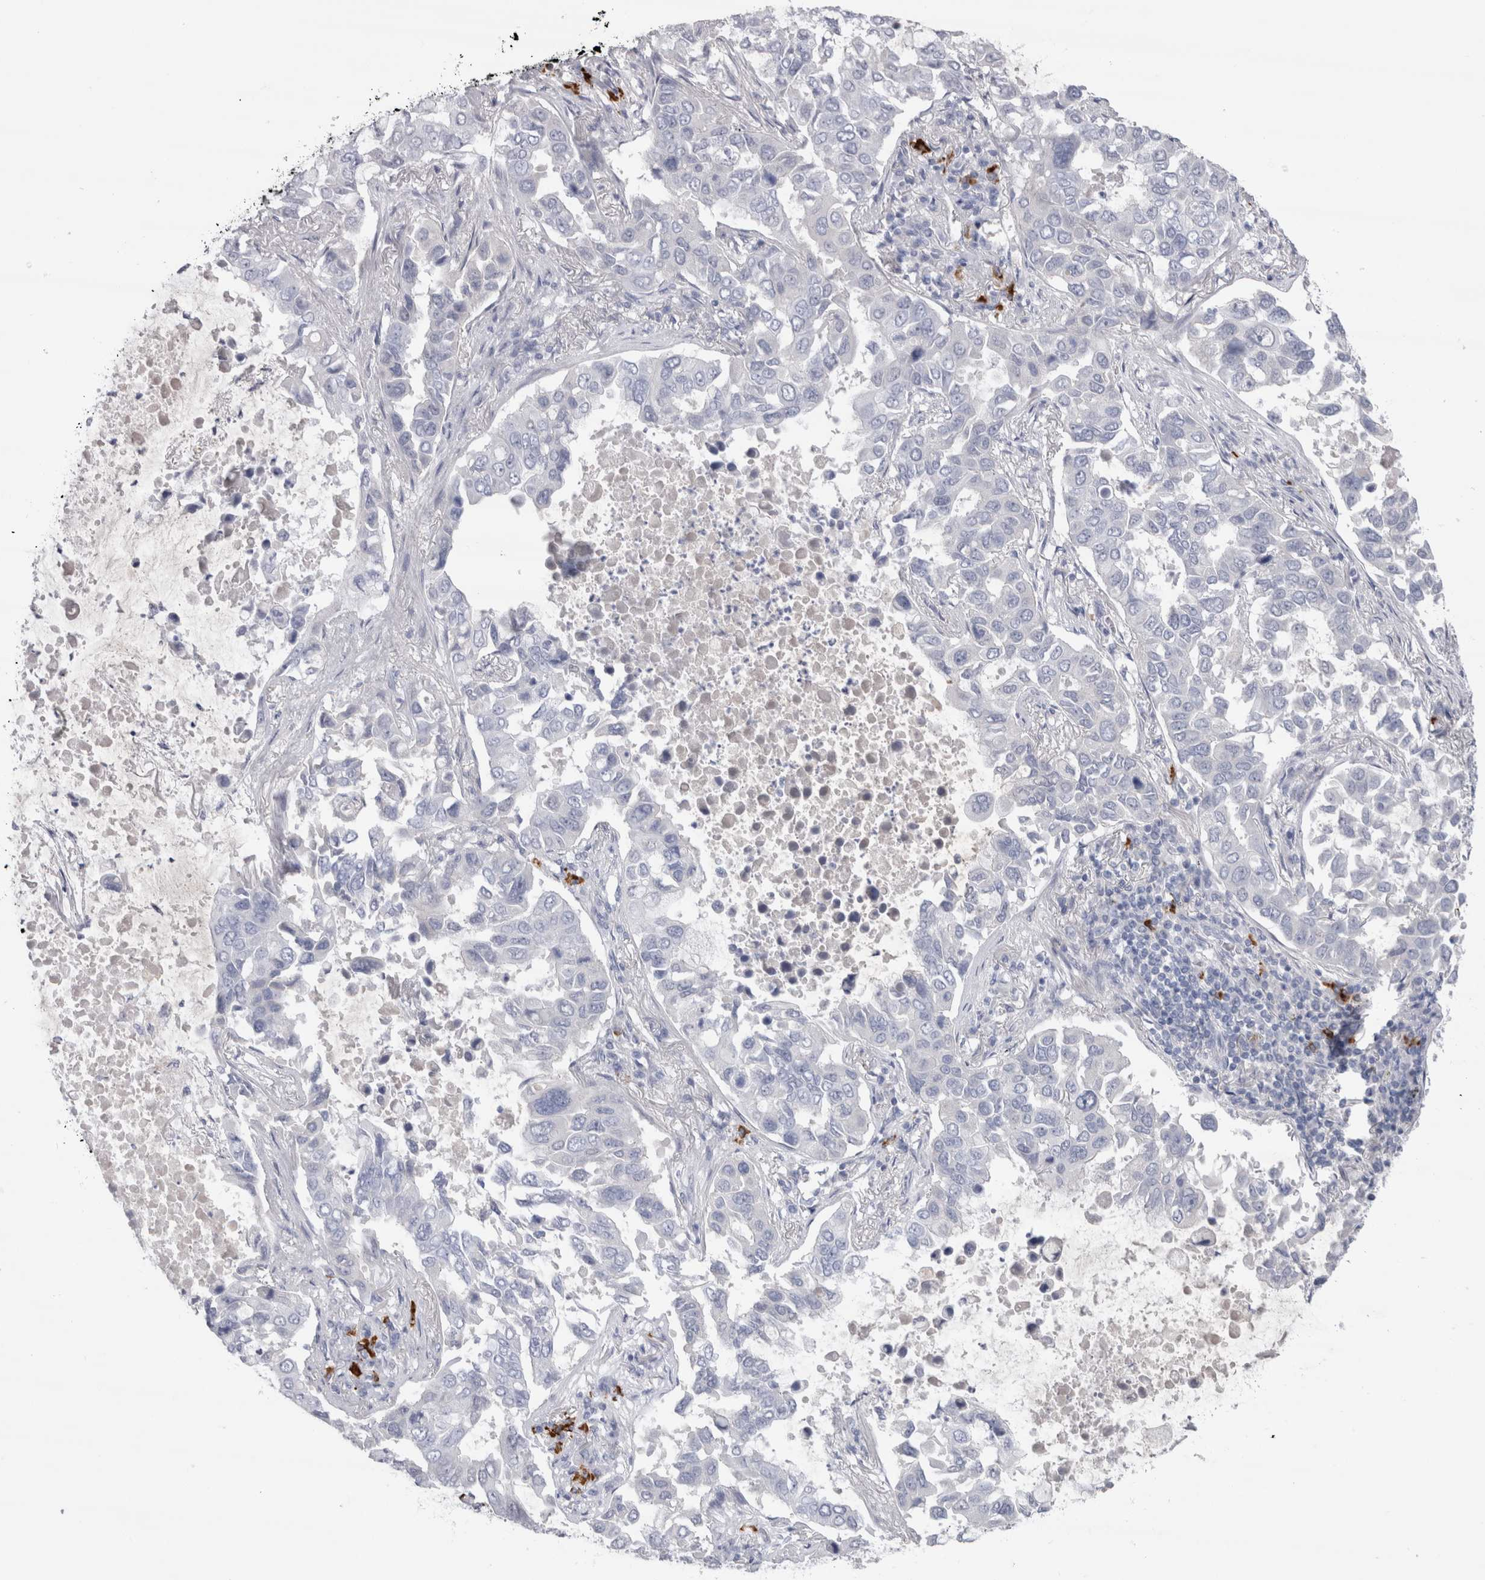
{"staining": {"intensity": "negative", "quantity": "none", "location": "none"}, "tissue": "lung cancer", "cell_type": "Tumor cells", "image_type": "cancer", "snomed": [{"axis": "morphology", "description": "Adenocarcinoma, NOS"}, {"axis": "topography", "description": "Lung"}], "caption": "The image displays no staining of tumor cells in lung cancer.", "gene": "CDH17", "patient": {"sex": "male", "age": 64}}